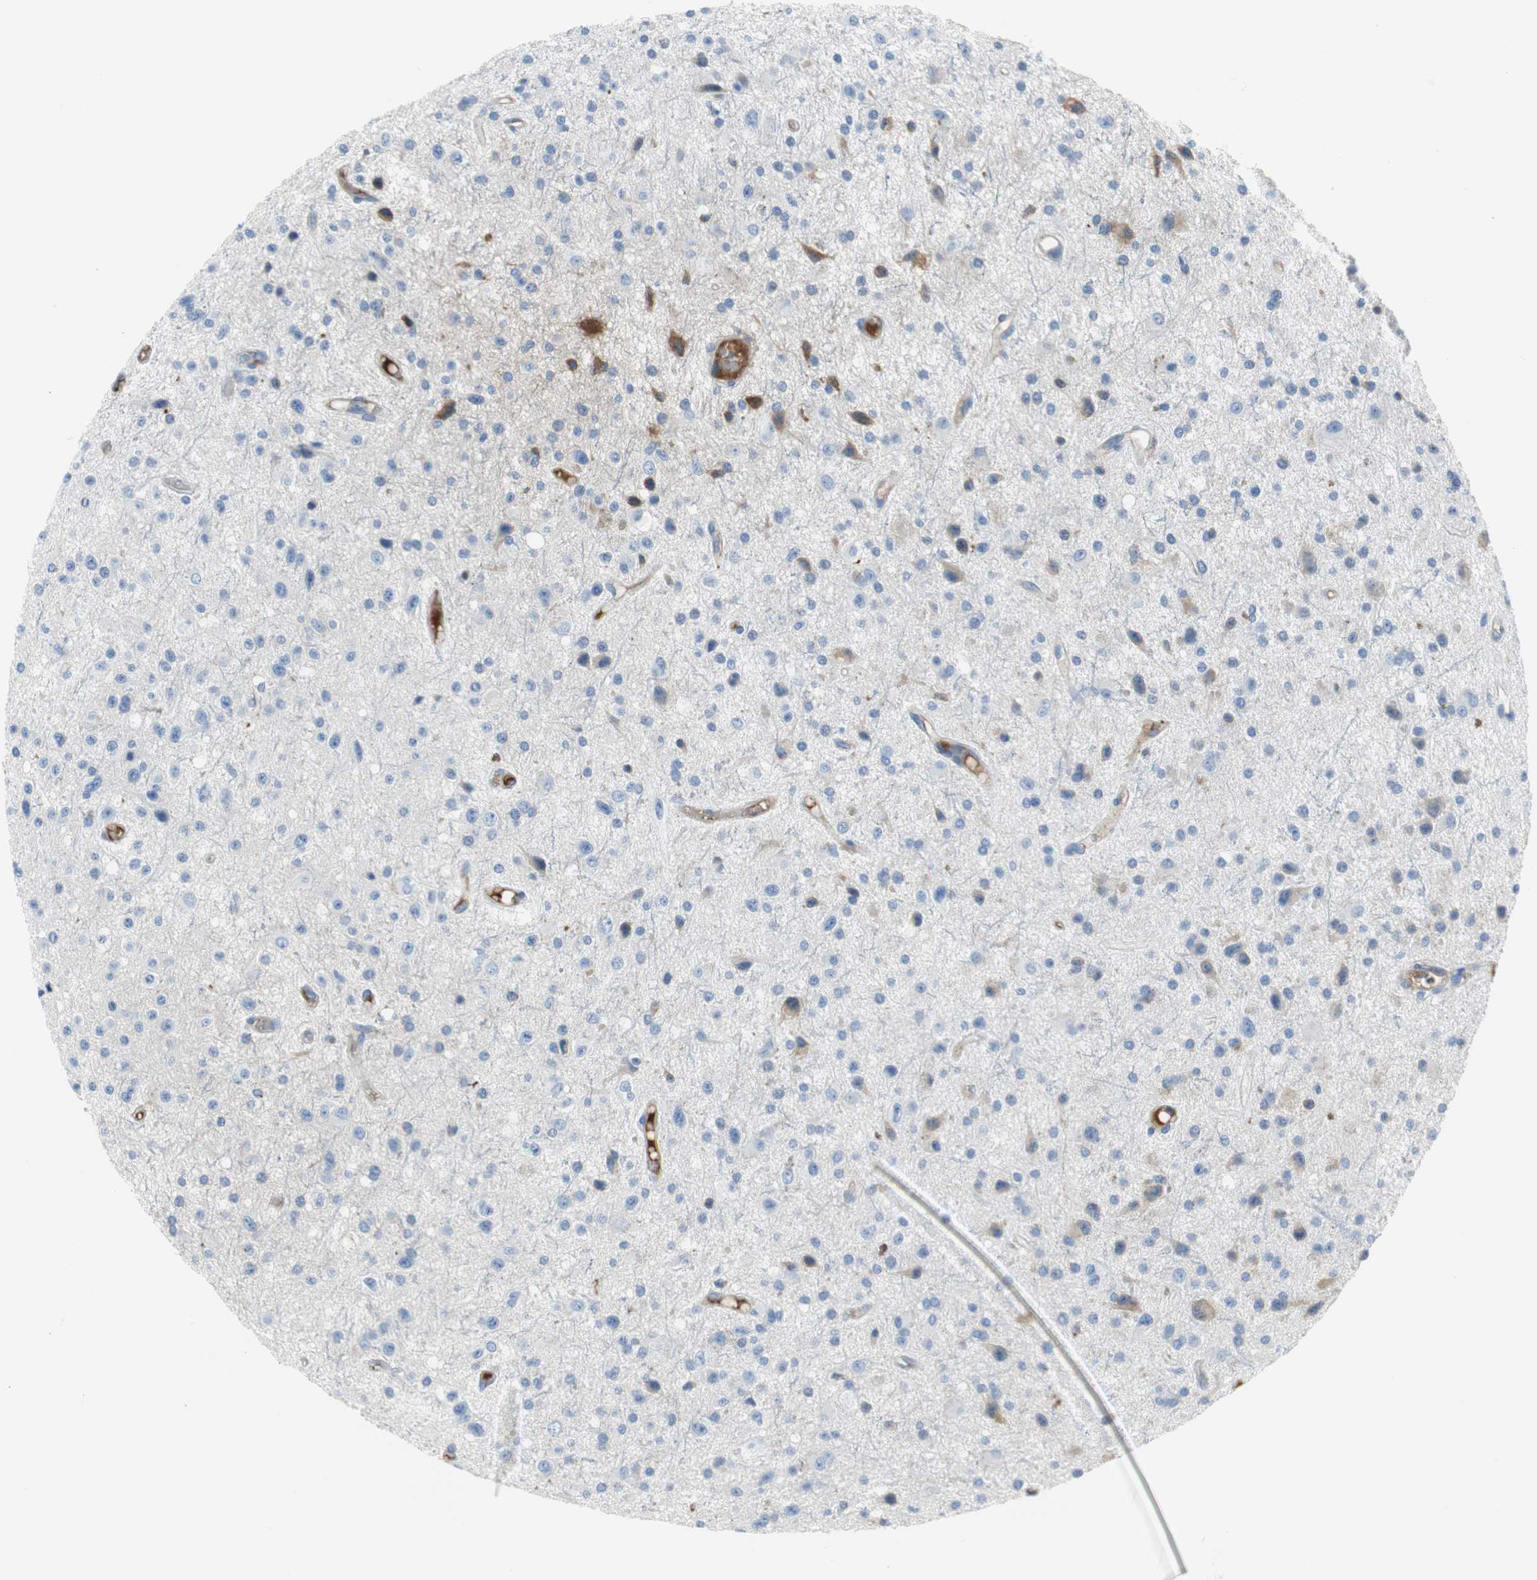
{"staining": {"intensity": "weak", "quantity": "<25%", "location": "cytoplasmic/membranous"}, "tissue": "glioma", "cell_type": "Tumor cells", "image_type": "cancer", "snomed": [{"axis": "morphology", "description": "Glioma, malignant, Low grade"}, {"axis": "topography", "description": "Brain"}], "caption": "Immunohistochemistry (IHC) histopathology image of human glioma stained for a protein (brown), which exhibits no expression in tumor cells.", "gene": "APCS", "patient": {"sex": "male", "age": 58}}